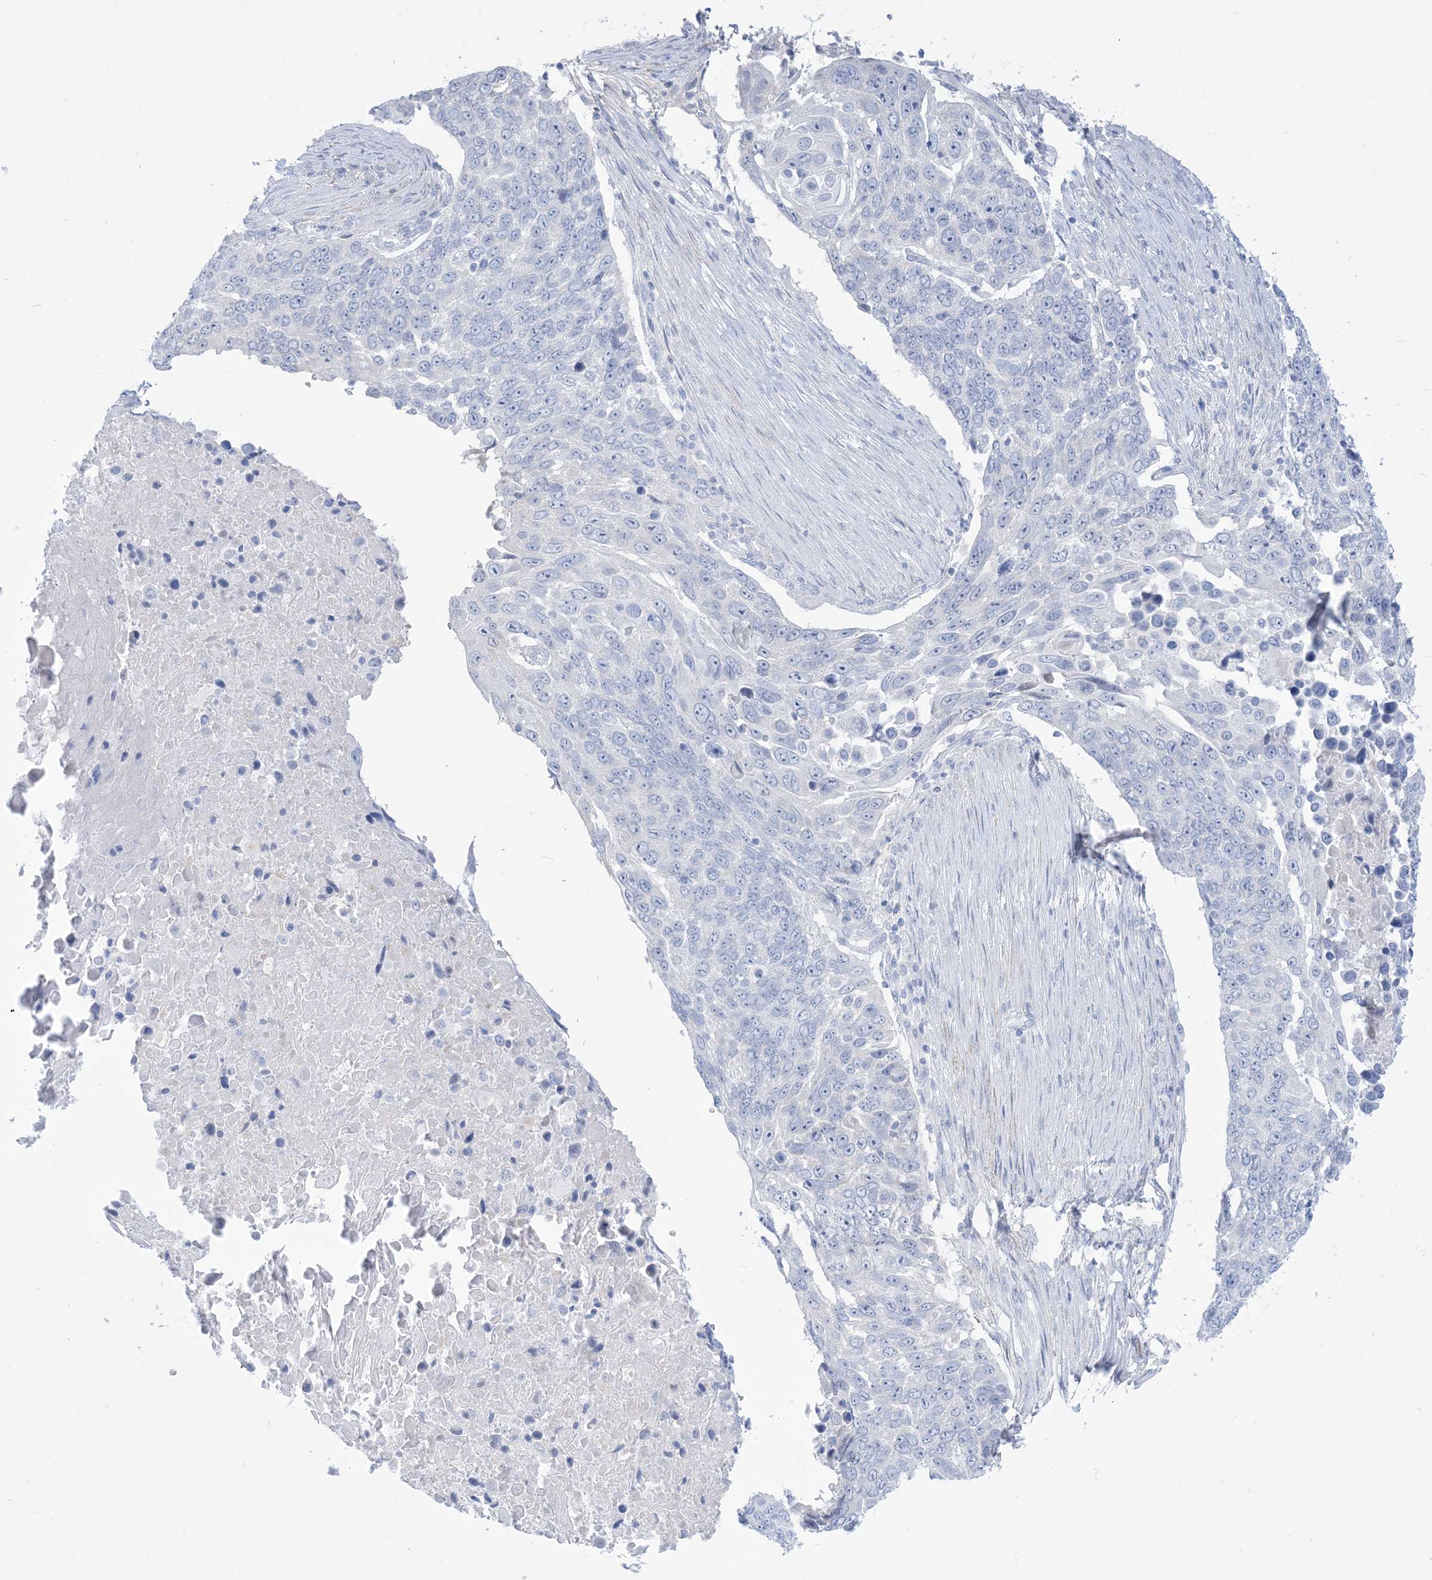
{"staining": {"intensity": "negative", "quantity": "none", "location": "none"}, "tissue": "lung cancer", "cell_type": "Tumor cells", "image_type": "cancer", "snomed": [{"axis": "morphology", "description": "Squamous cell carcinoma, NOS"}, {"axis": "topography", "description": "Lung"}], "caption": "Immunohistochemistry of squamous cell carcinoma (lung) displays no expression in tumor cells. (Brightfield microscopy of DAB (3,3'-diaminobenzidine) immunohistochemistry at high magnification).", "gene": "MARS2", "patient": {"sex": "male", "age": 66}}